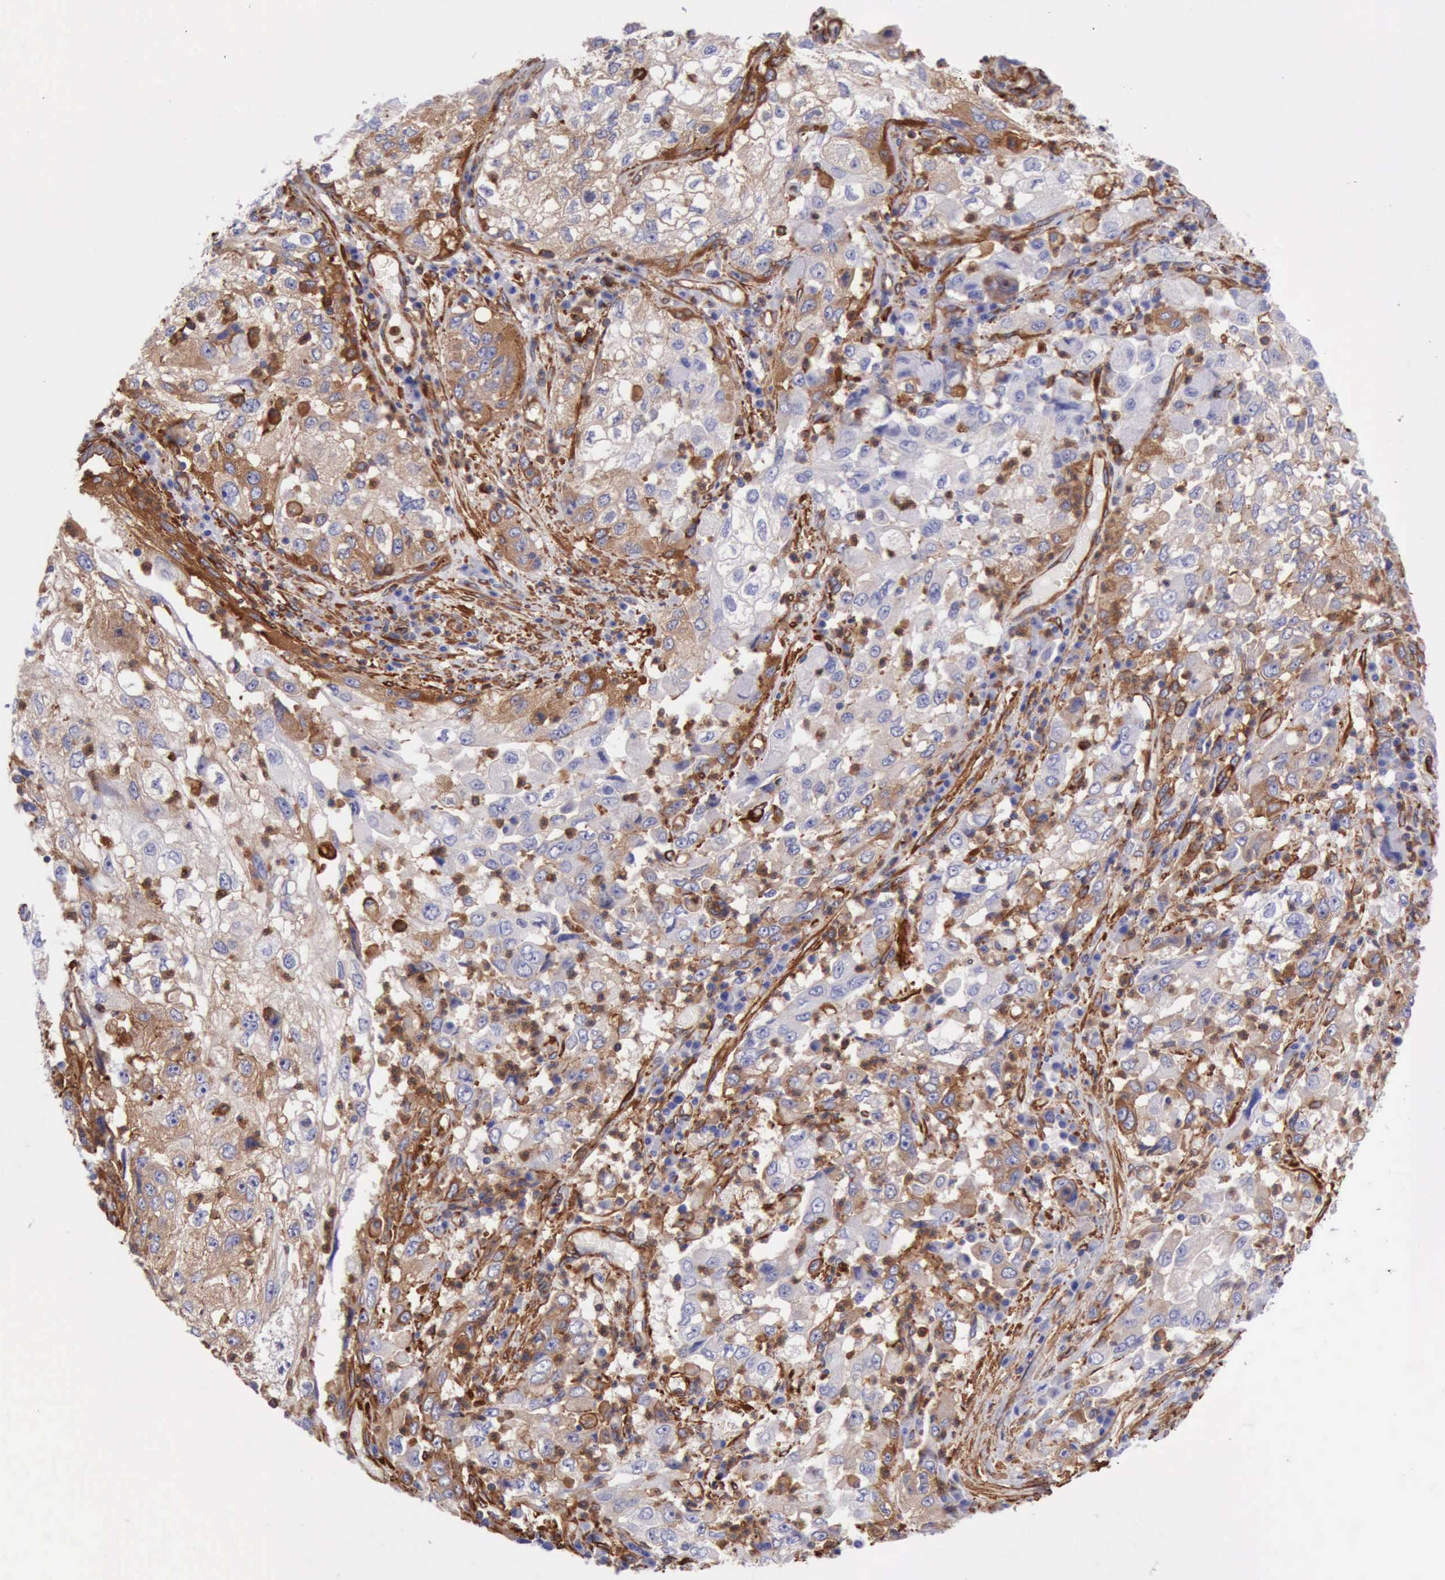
{"staining": {"intensity": "moderate", "quantity": "25%-75%", "location": "cytoplasmic/membranous"}, "tissue": "cervical cancer", "cell_type": "Tumor cells", "image_type": "cancer", "snomed": [{"axis": "morphology", "description": "Squamous cell carcinoma, NOS"}, {"axis": "topography", "description": "Cervix"}], "caption": "Immunohistochemical staining of human cervical squamous cell carcinoma displays medium levels of moderate cytoplasmic/membranous staining in about 25%-75% of tumor cells.", "gene": "FLNA", "patient": {"sex": "female", "age": 36}}